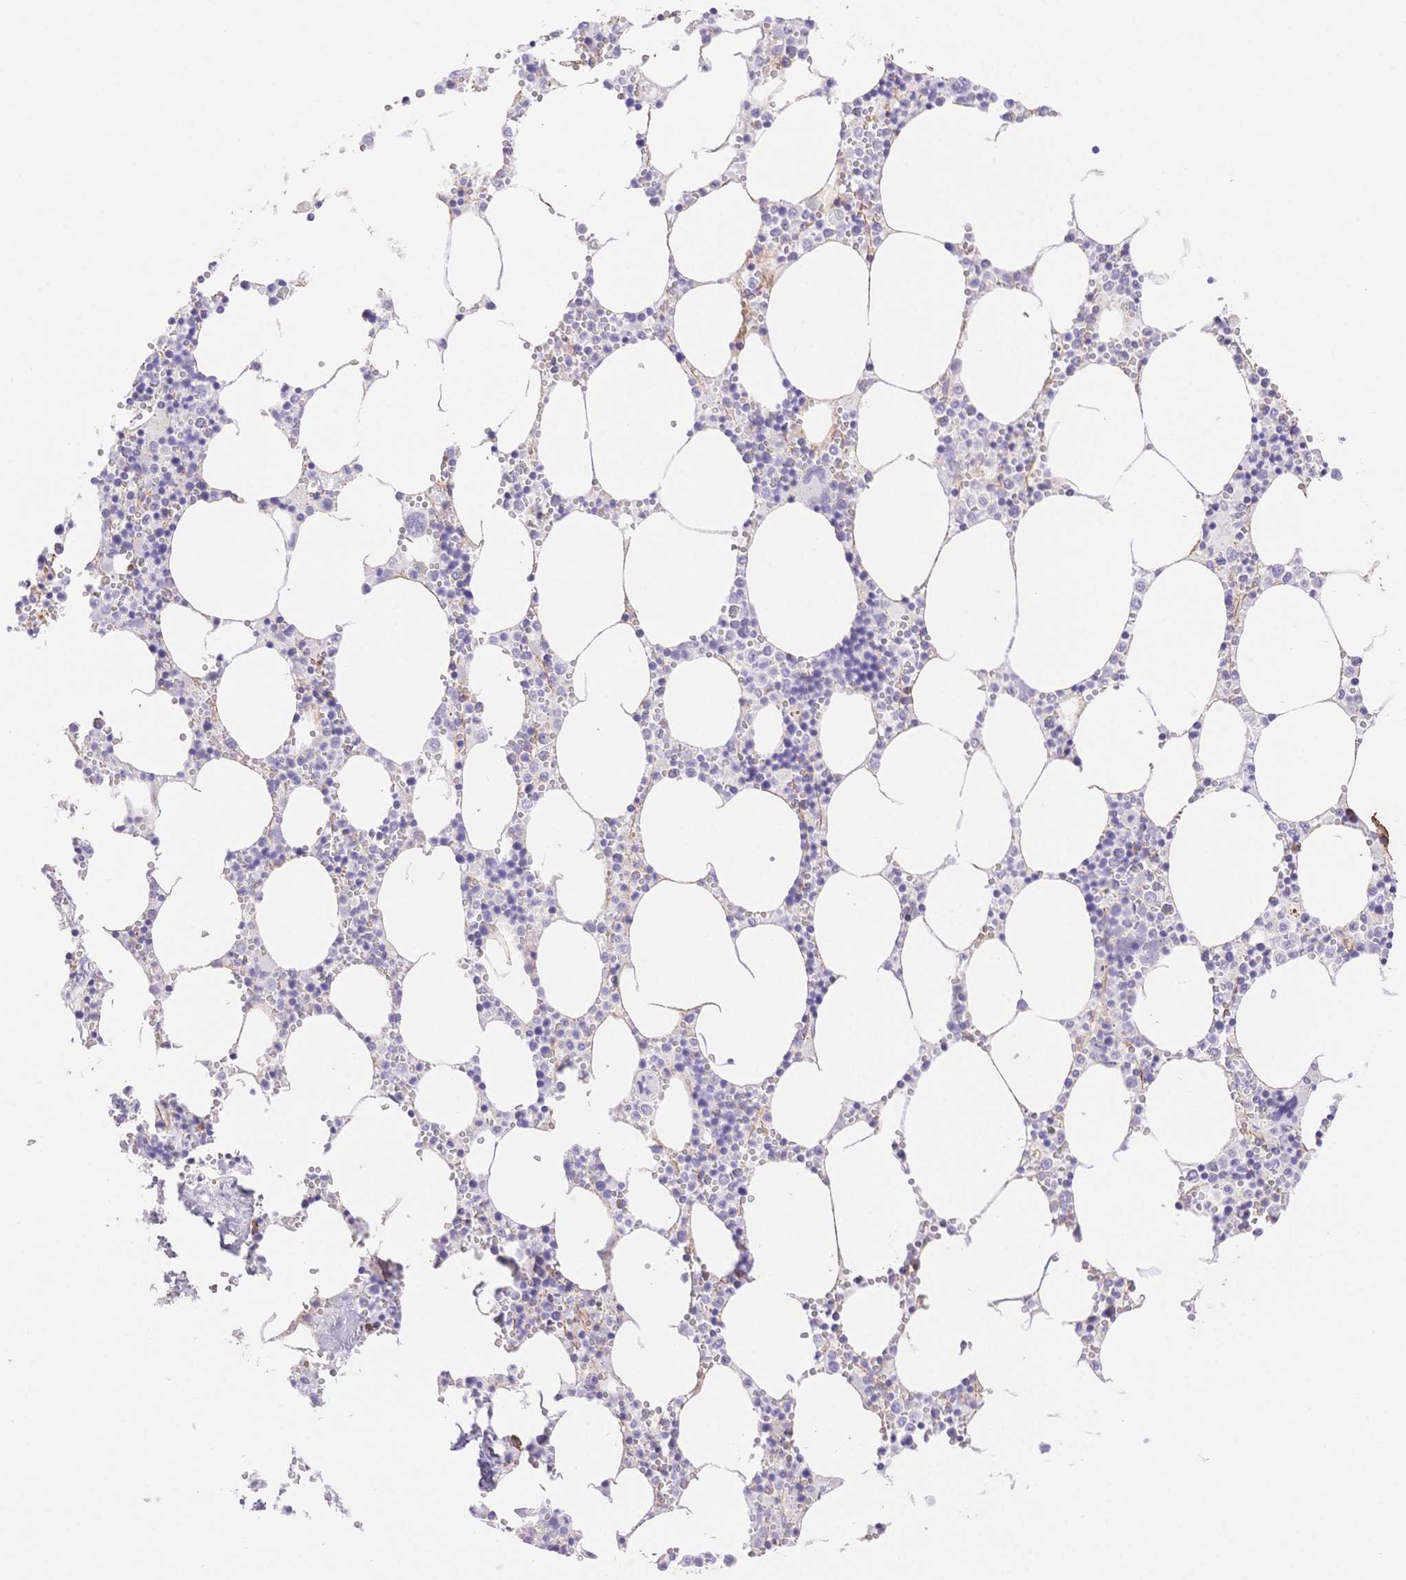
{"staining": {"intensity": "negative", "quantity": "none", "location": "none"}, "tissue": "bone marrow", "cell_type": "Hematopoietic cells", "image_type": "normal", "snomed": [{"axis": "morphology", "description": "Normal tissue, NOS"}, {"axis": "topography", "description": "Bone marrow"}], "caption": "Immunohistochemistry of unremarkable bone marrow exhibits no expression in hematopoietic cells. (DAB (3,3'-diaminobenzidine) immunohistochemistry (IHC) with hematoxylin counter stain).", "gene": "PDZD2", "patient": {"sex": "male", "age": 54}}